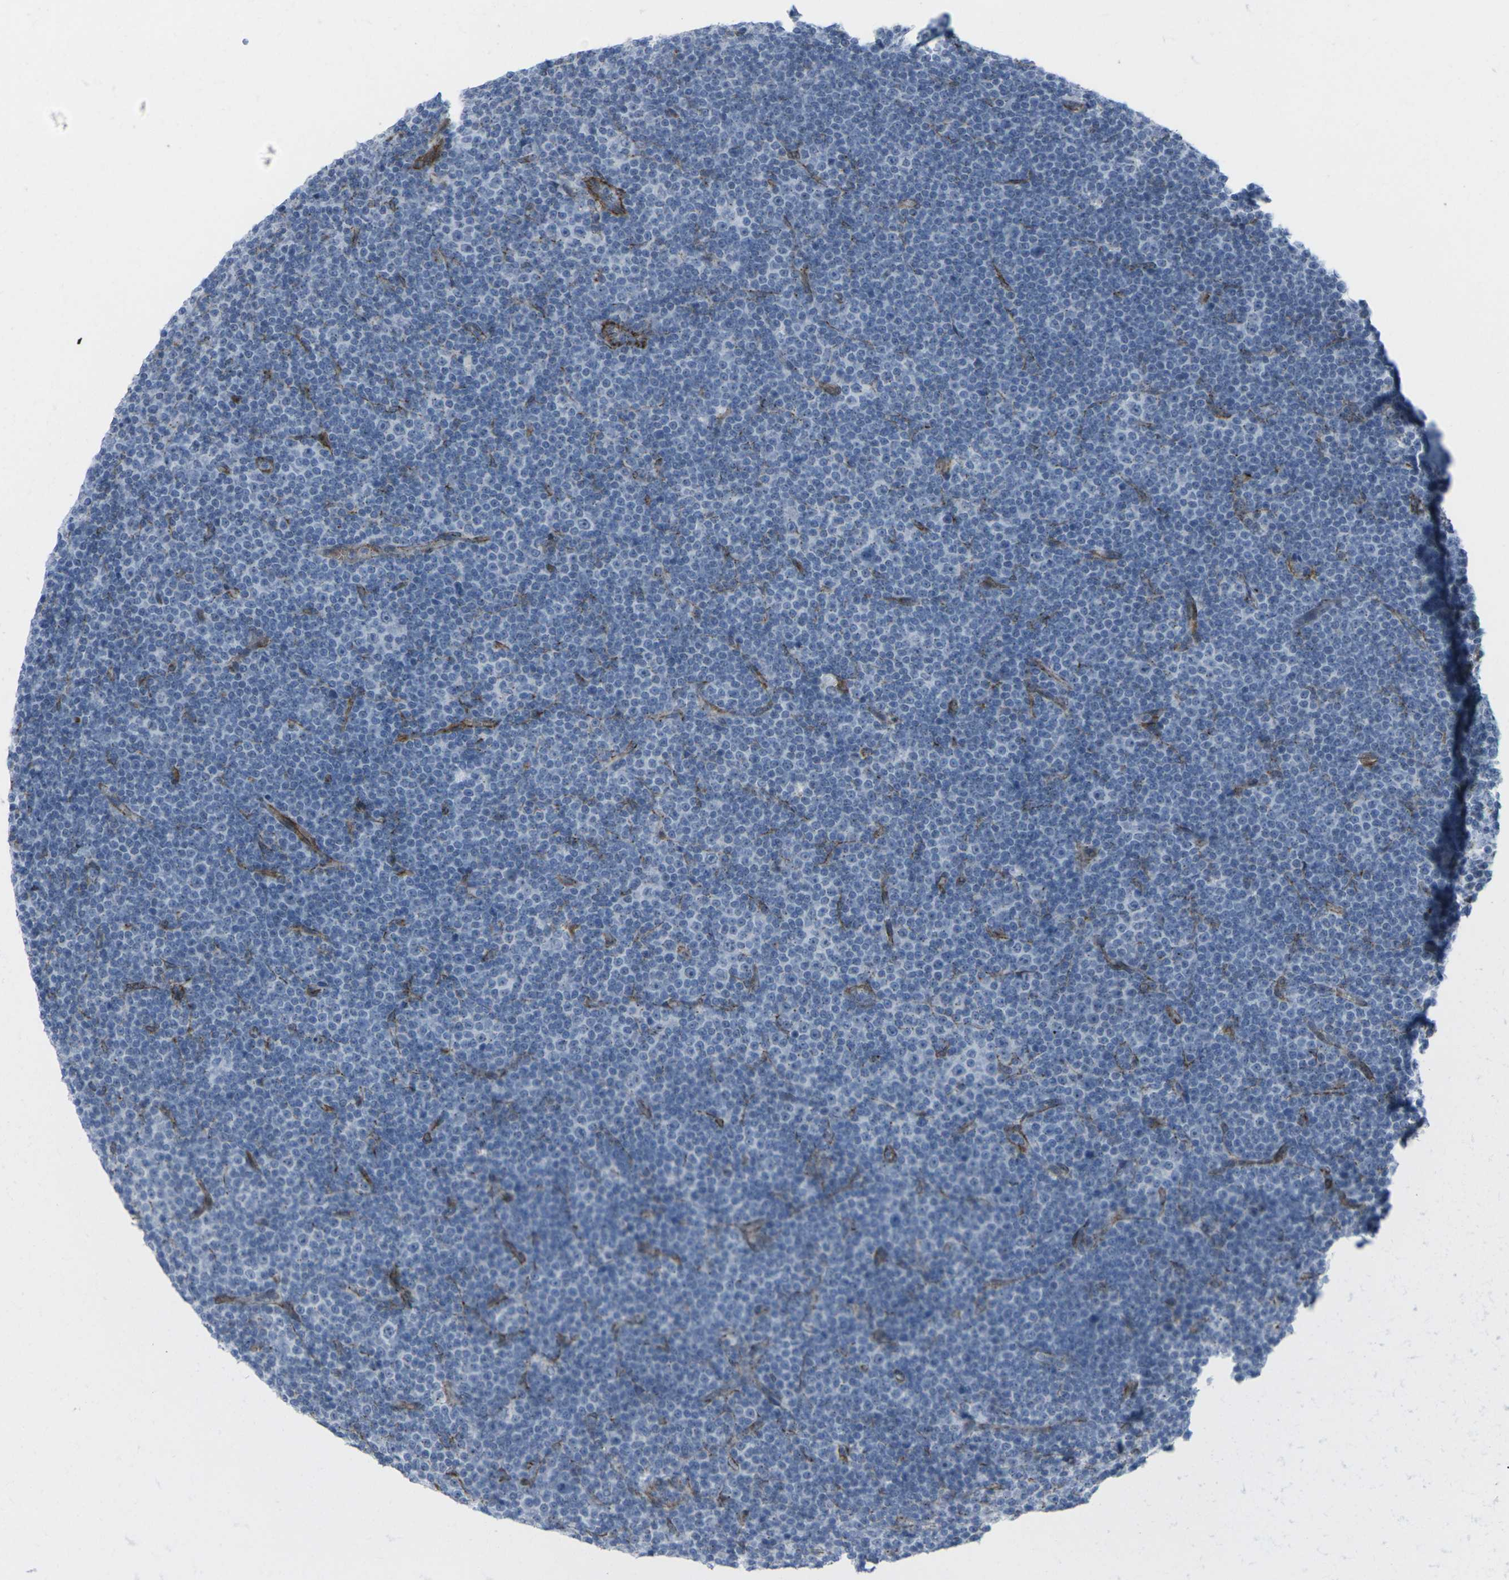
{"staining": {"intensity": "negative", "quantity": "none", "location": "none"}, "tissue": "lymphoma", "cell_type": "Tumor cells", "image_type": "cancer", "snomed": [{"axis": "morphology", "description": "Malignant lymphoma, non-Hodgkin's type, Low grade"}, {"axis": "topography", "description": "Lymph node"}], "caption": "An image of human lymphoma is negative for staining in tumor cells.", "gene": "CDH11", "patient": {"sex": "female", "age": 67}}